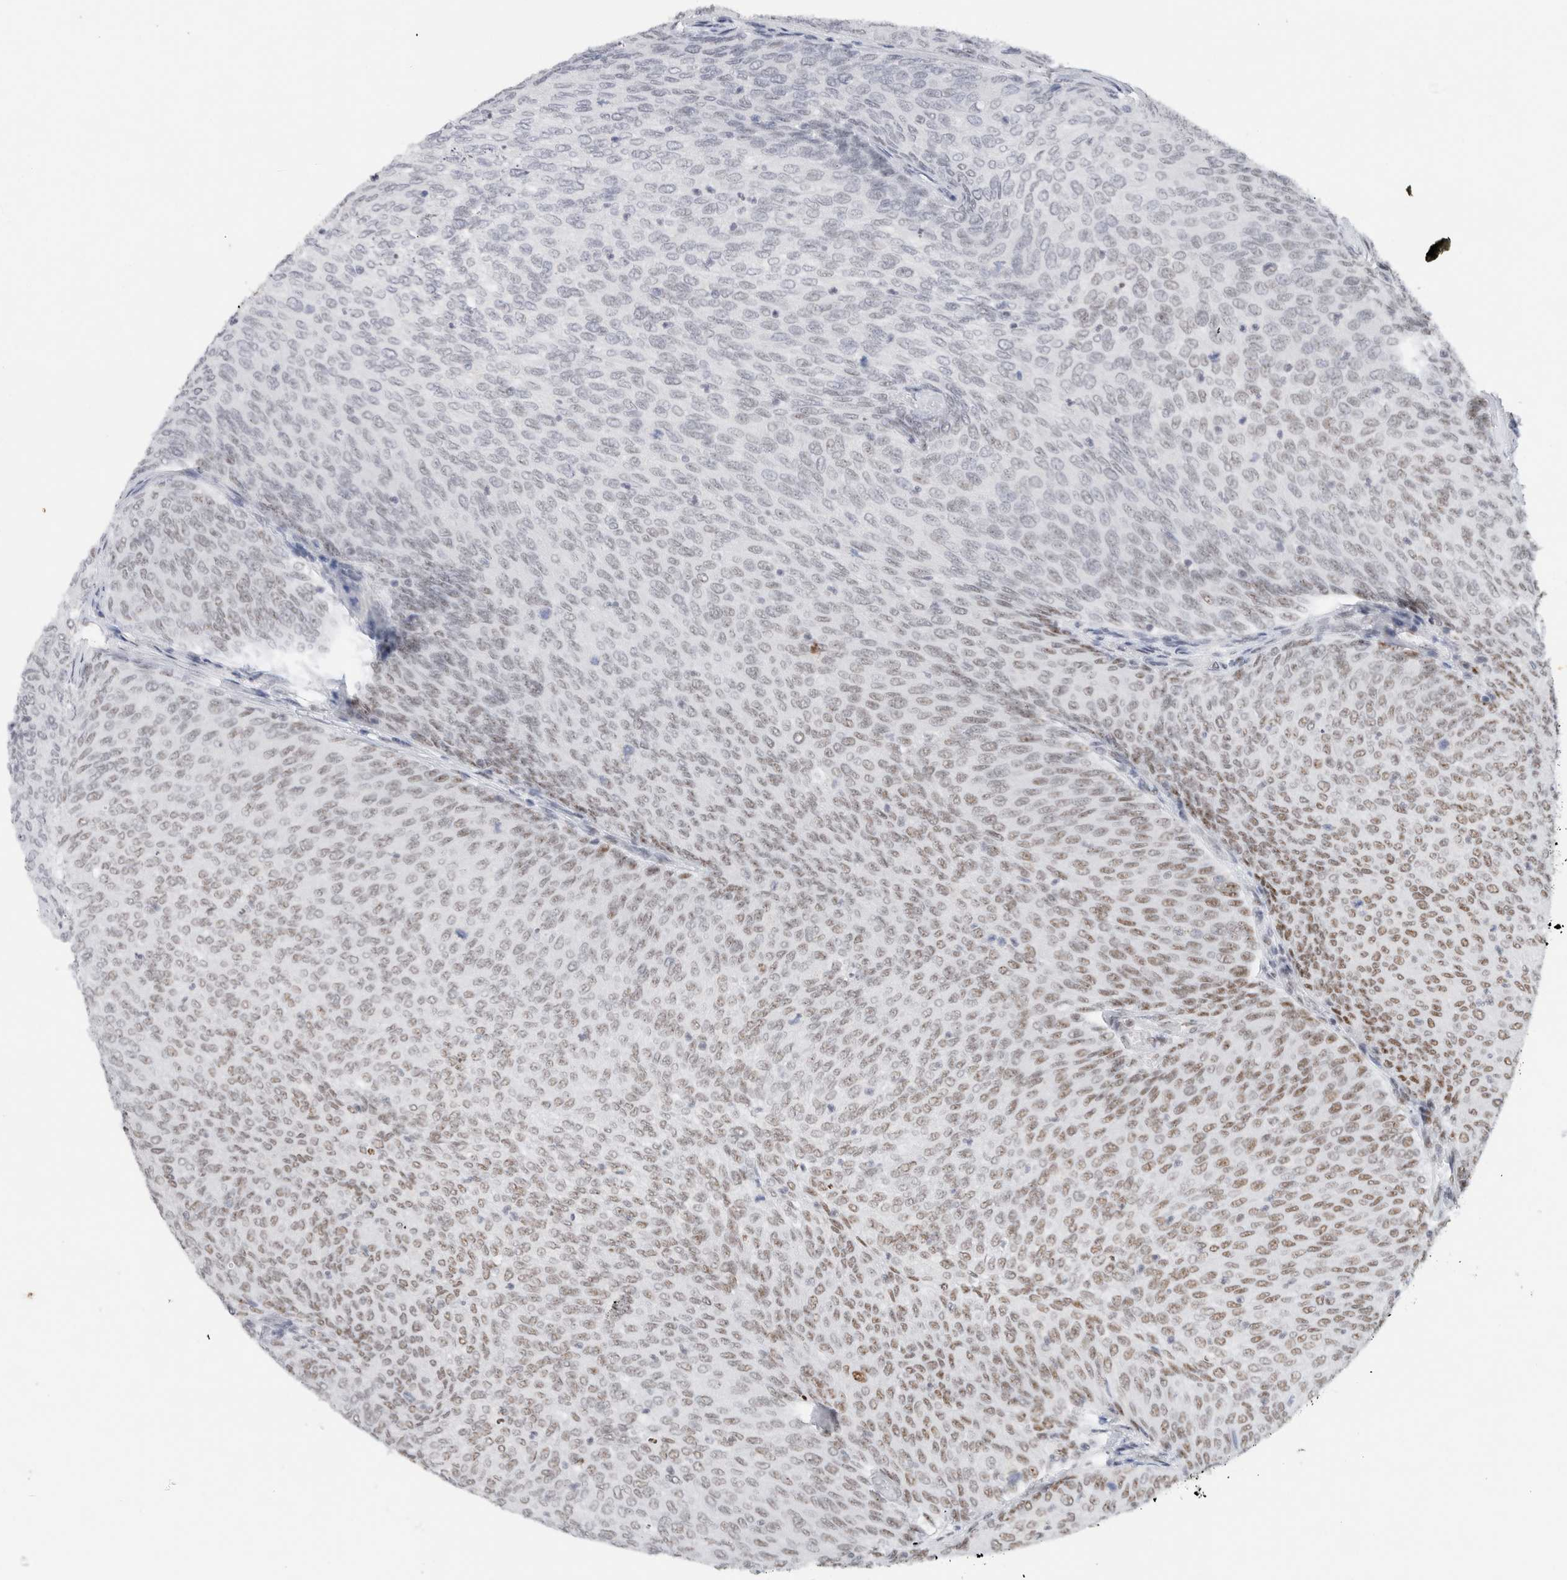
{"staining": {"intensity": "moderate", "quantity": "25%-75%", "location": "nuclear"}, "tissue": "urothelial cancer", "cell_type": "Tumor cells", "image_type": "cancer", "snomed": [{"axis": "morphology", "description": "Urothelial carcinoma, Low grade"}, {"axis": "topography", "description": "Urinary bladder"}], "caption": "This micrograph displays low-grade urothelial carcinoma stained with IHC to label a protein in brown. The nuclear of tumor cells show moderate positivity for the protein. Nuclei are counter-stained blue.", "gene": "COPS7A", "patient": {"sex": "female", "age": 79}}